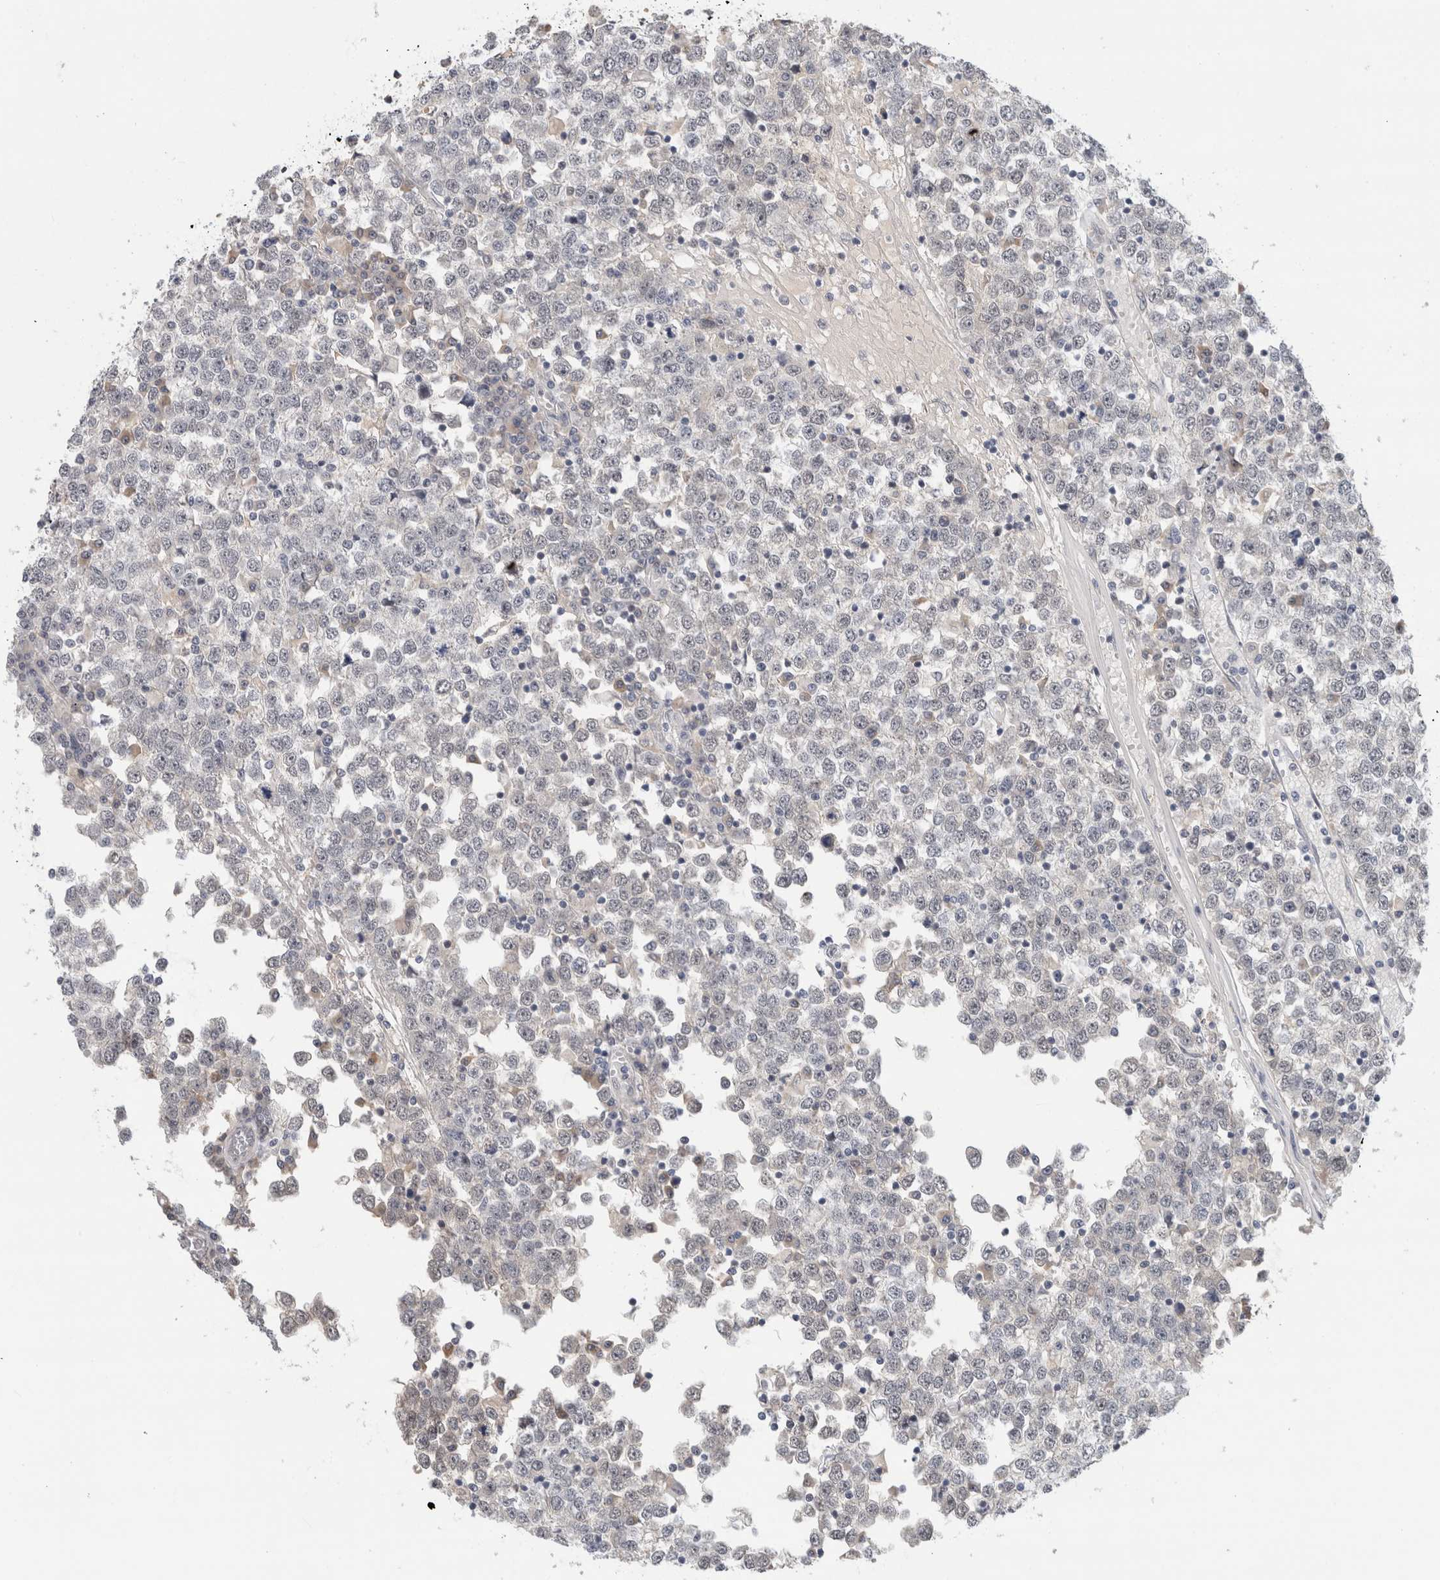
{"staining": {"intensity": "negative", "quantity": "none", "location": "none"}, "tissue": "testis cancer", "cell_type": "Tumor cells", "image_type": "cancer", "snomed": [{"axis": "morphology", "description": "Seminoma, NOS"}, {"axis": "topography", "description": "Testis"}], "caption": "Tumor cells are negative for brown protein staining in testis cancer. (DAB (3,3'-diaminobenzidine) immunohistochemistry, high magnification).", "gene": "HCN3", "patient": {"sex": "male", "age": 65}}